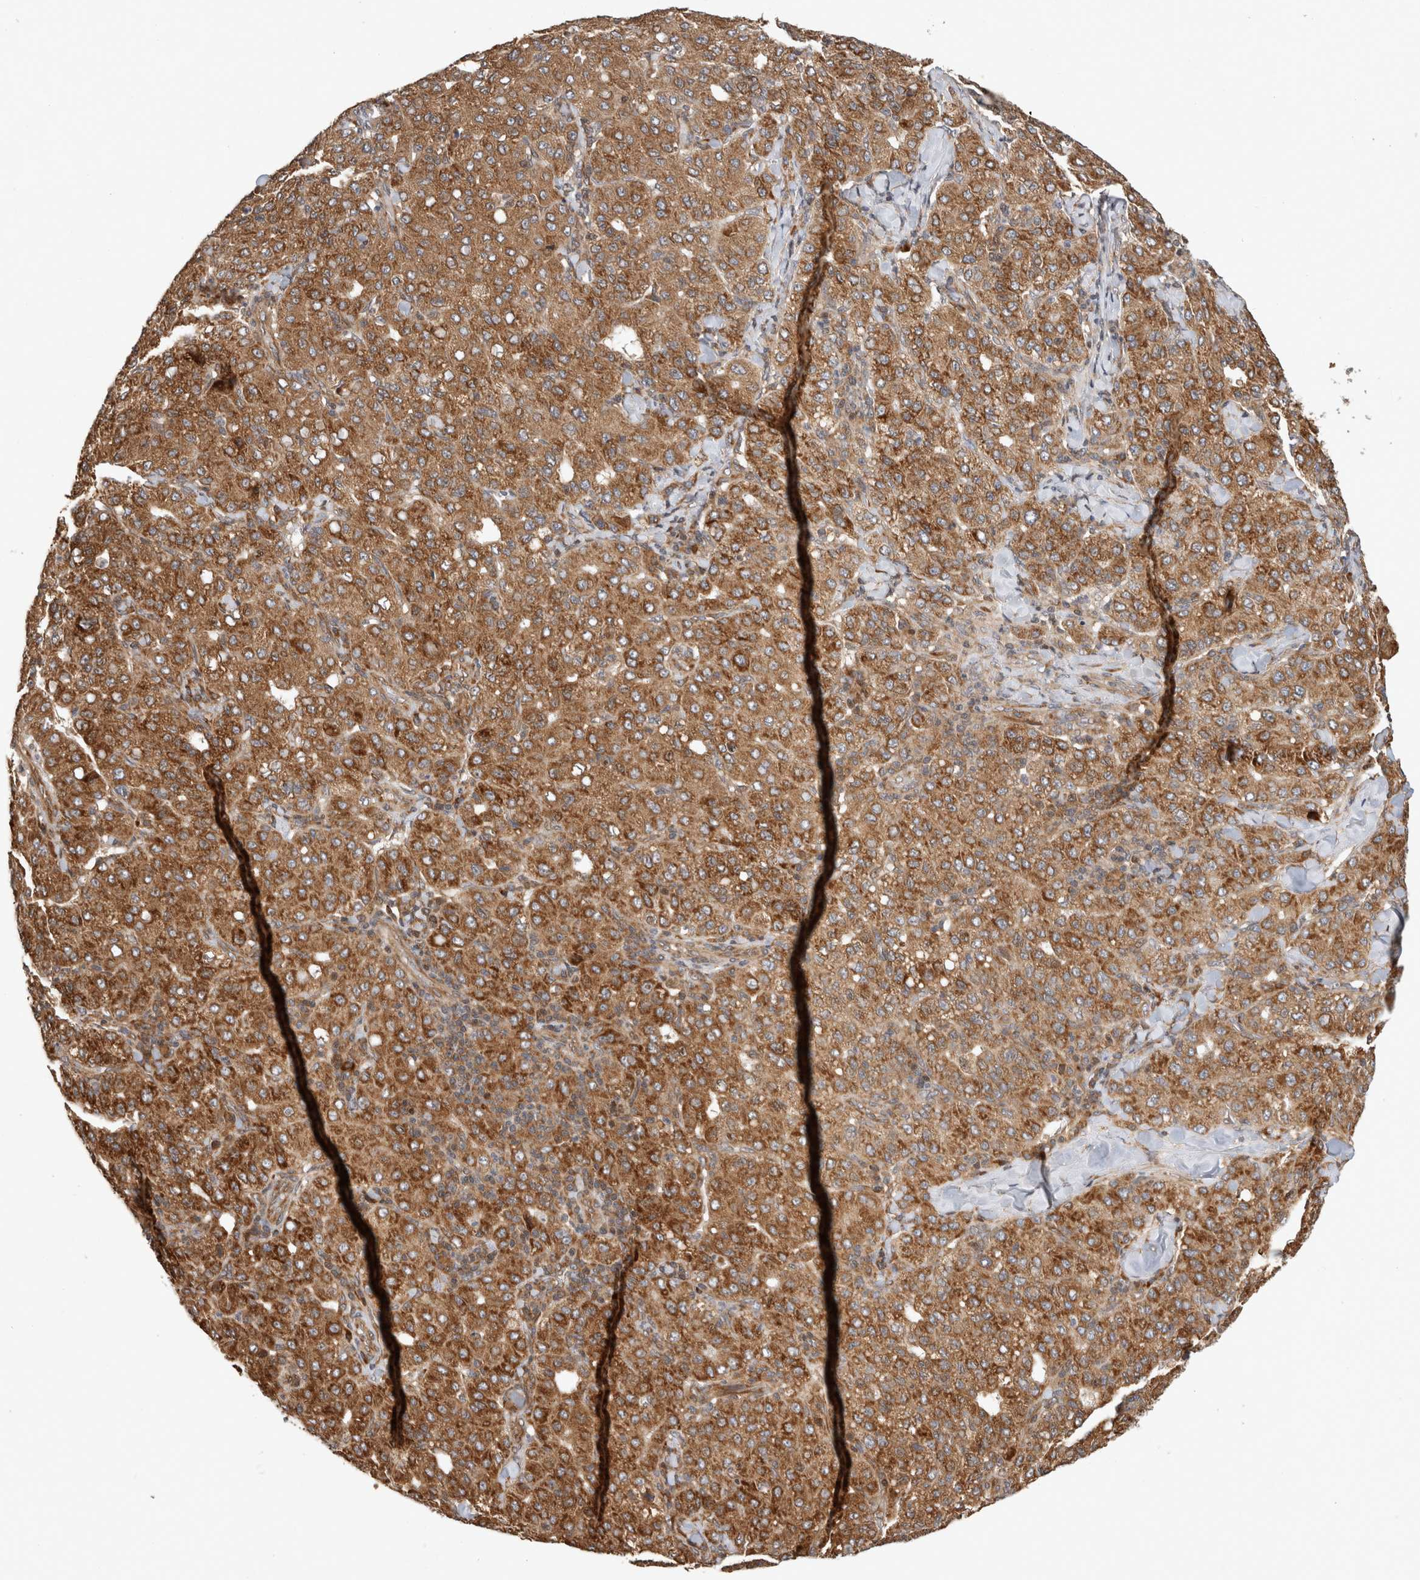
{"staining": {"intensity": "moderate", "quantity": ">75%", "location": "cytoplasmic/membranous"}, "tissue": "liver cancer", "cell_type": "Tumor cells", "image_type": "cancer", "snomed": [{"axis": "morphology", "description": "Carcinoma, Hepatocellular, NOS"}, {"axis": "topography", "description": "Liver"}], "caption": "An image showing moderate cytoplasmic/membranous staining in approximately >75% of tumor cells in liver hepatocellular carcinoma, as visualized by brown immunohistochemical staining.", "gene": "PCDHB15", "patient": {"sex": "male", "age": 65}}